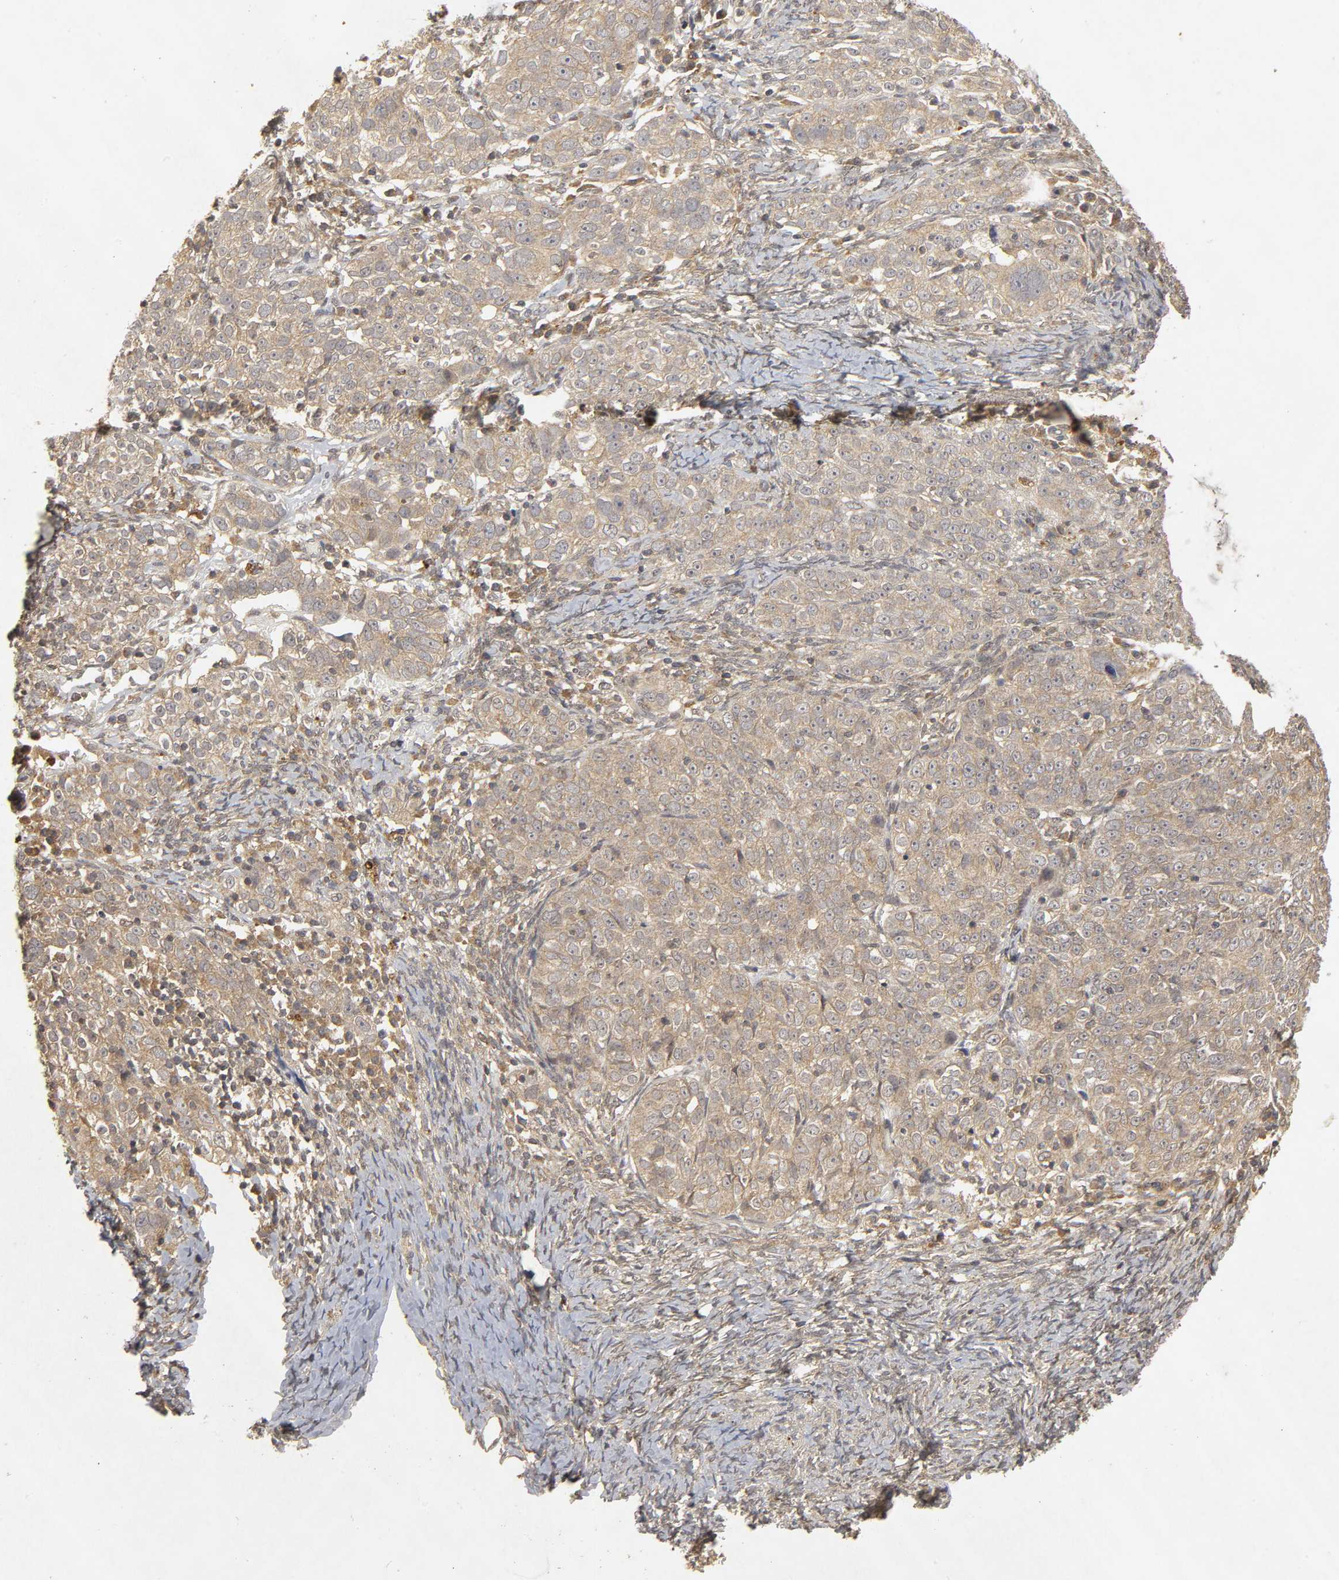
{"staining": {"intensity": "moderate", "quantity": ">75%", "location": "cytoplasmic/membranous"}, "tissue": "ovarian cancer", "cell_type": "Tumor cells", "image_type": "cancer", "snomed": [{"axis": "morphology", "description": "Normal tissue, NOS"}, {"axis": "morphology", "description": "Cystadenocarcinoma, serous, NOS"}, {"axis": "topography", "description": "Ovary"}], "caption": "About >75% of tumor cells in ovarian cancer (serous cystadenocarcinoma) display moderate cytoplasmic/membranous protein expression as visualized by brown immunohistochemical staining.", "gene": "TRAF6", "patient": {"sex": "female", "age": 62}}